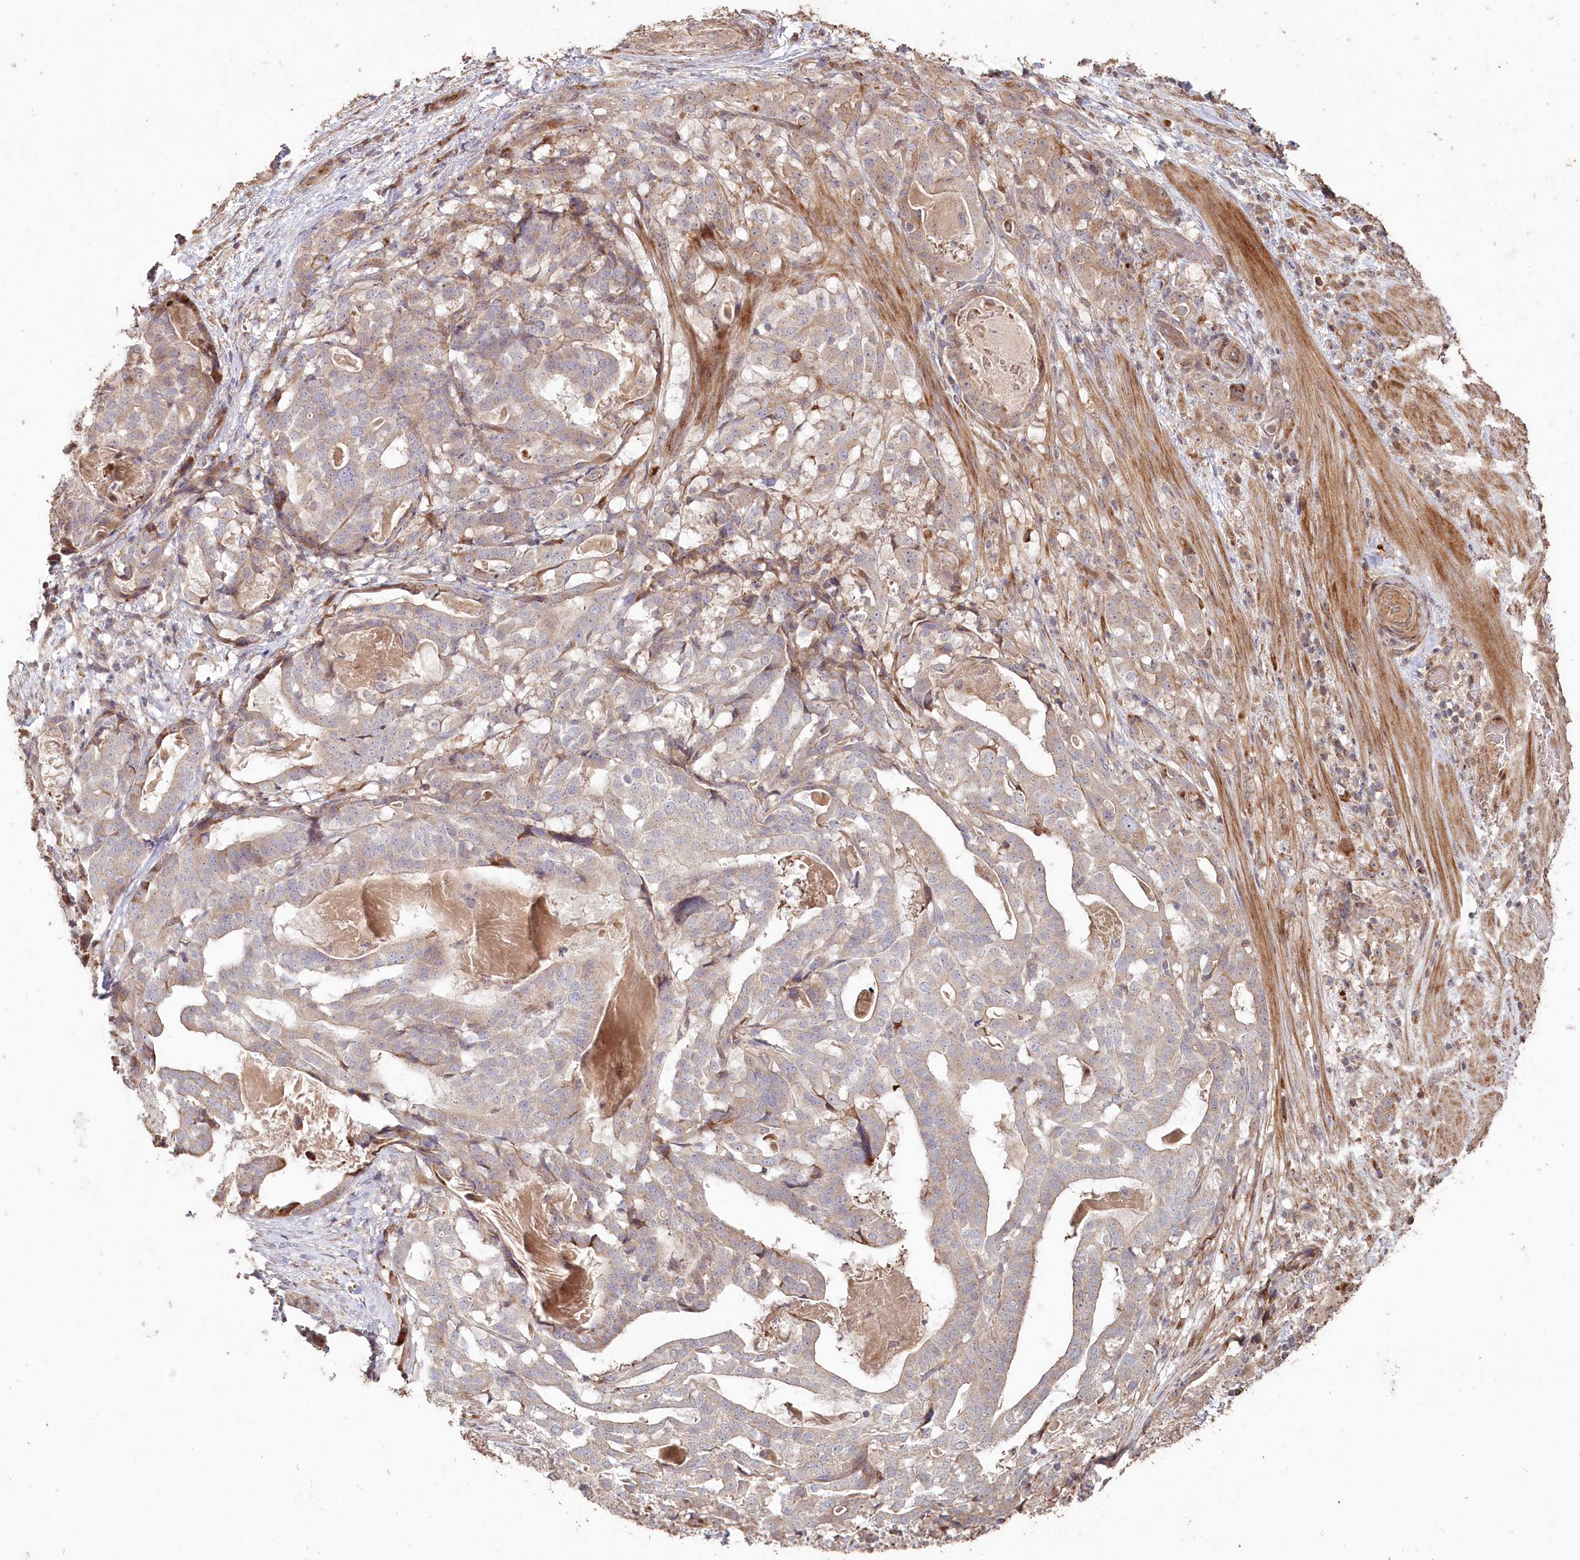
{"staining": {"intensity": "weak", "quantity": "25%-75%", "location": "cytoplasmic/membranous"}, "tissue": "stomach cancer", "cell_type": "Tumor cells", "image_type": "cancer", "snomed": [{"axis": "morphology", "description": "Adenocarcinoma, NOS"}, {"axis": "topography", "description": "Stomach"}], "caption": "Brown immunohistochemical staining in stomach adenocarcinoma shows weak cytoplasmic/membranous positivity in approximately 25%-75% of tumor cells. (DAB = brown stain, brightfield microscopy at high magnification).", "gene": "HAL", "patient": {"sex": "male", "age": 48}}